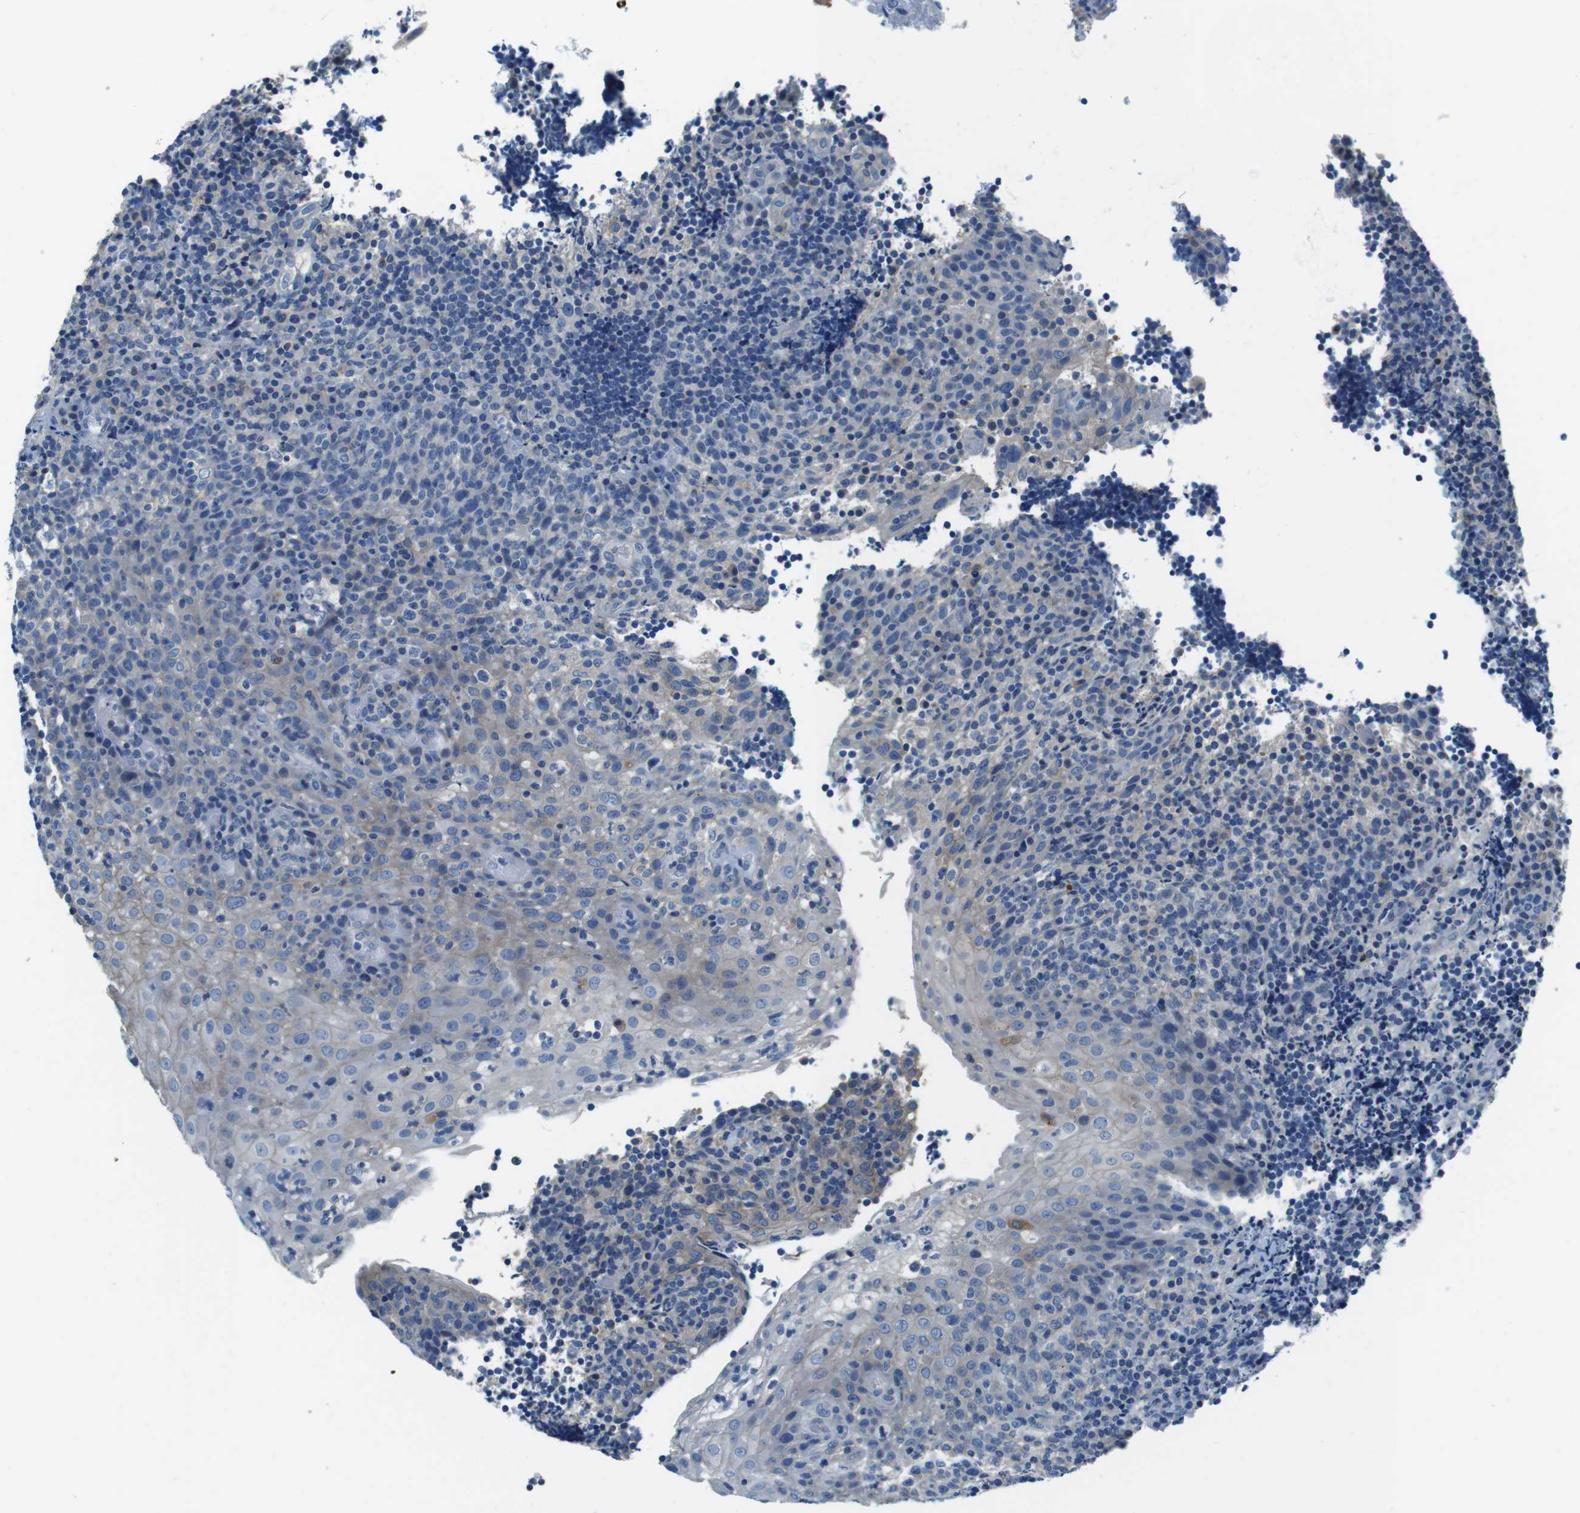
{"staining": {"intensity": "negative", "quantity": "none", "location": "none"}, "tissue": "lymphoma", "cell_type": "Tumor cells", "image_type": "cancer", "snomed": [{"axis": "morphology", "description": "Malignant lymphoma, non-Hodgkin's type, High grade"}, {"axis": "topography", "description": "Tonsil"}], "caption": "A histopathology image of lymphoma stained for a protein demonstrates no brown staining in tumor cells.", "gene": "TULP3", "patient": {"sex": "female", "age": 36}}